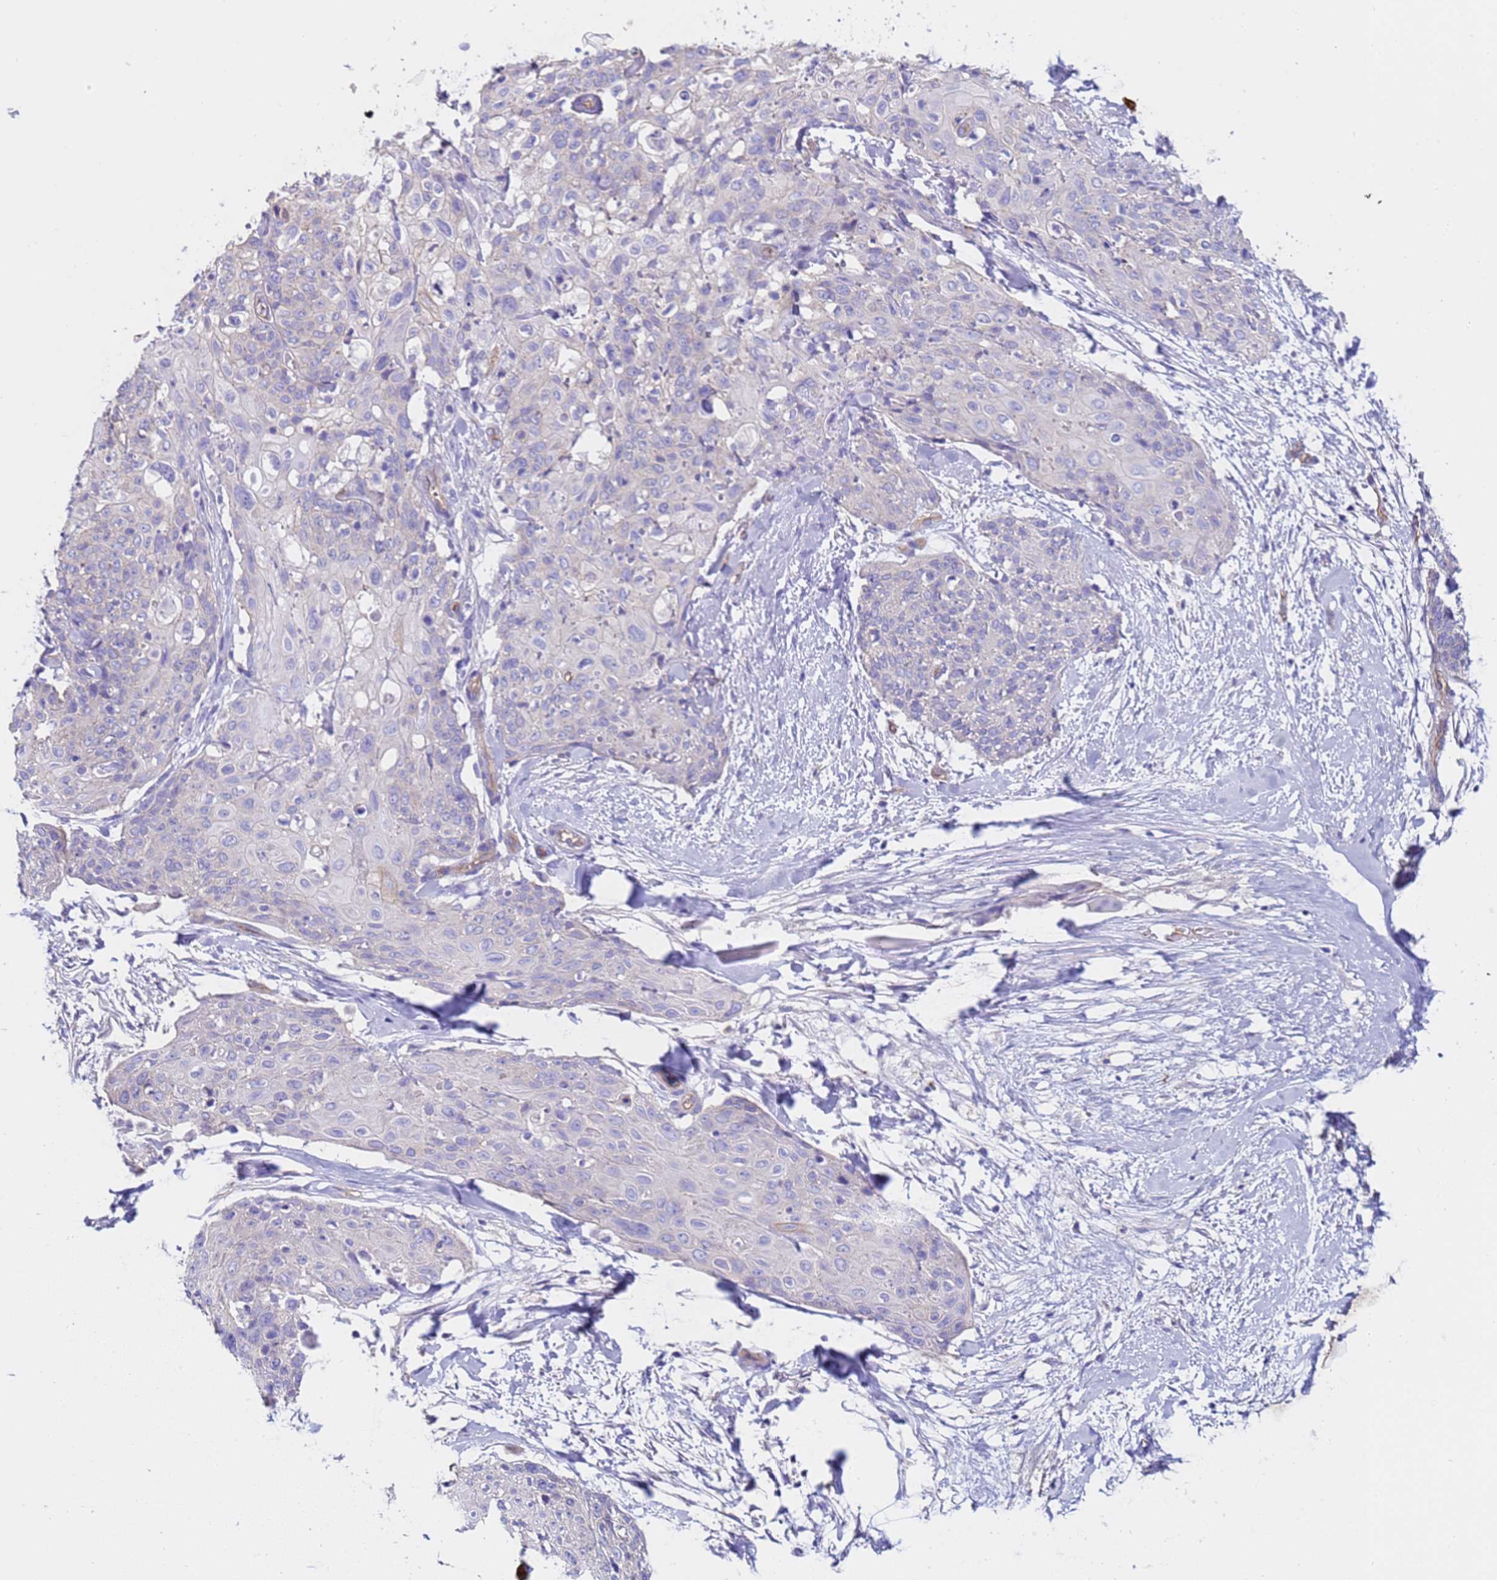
{"staining": {"intensity": "negative", "quantity": "none", "location": "none"}, "tissue": "skin cancer", "cell_type": "Tumor cells", "image_type": "cancer", "snomed": [{"axis": "morphology", "description": "Squamous cell carcinoma, NOS"}, {"axis": "topography", "description": "Skin"}, {"axis": "topography", "description": "Vulva"}], "caption": "The micrograph displays no significant staining in tumor cells of squamous cell carcinoma (skin).", "gene": "ZNF248", "patient": {"sex": "female", "age": 85}}